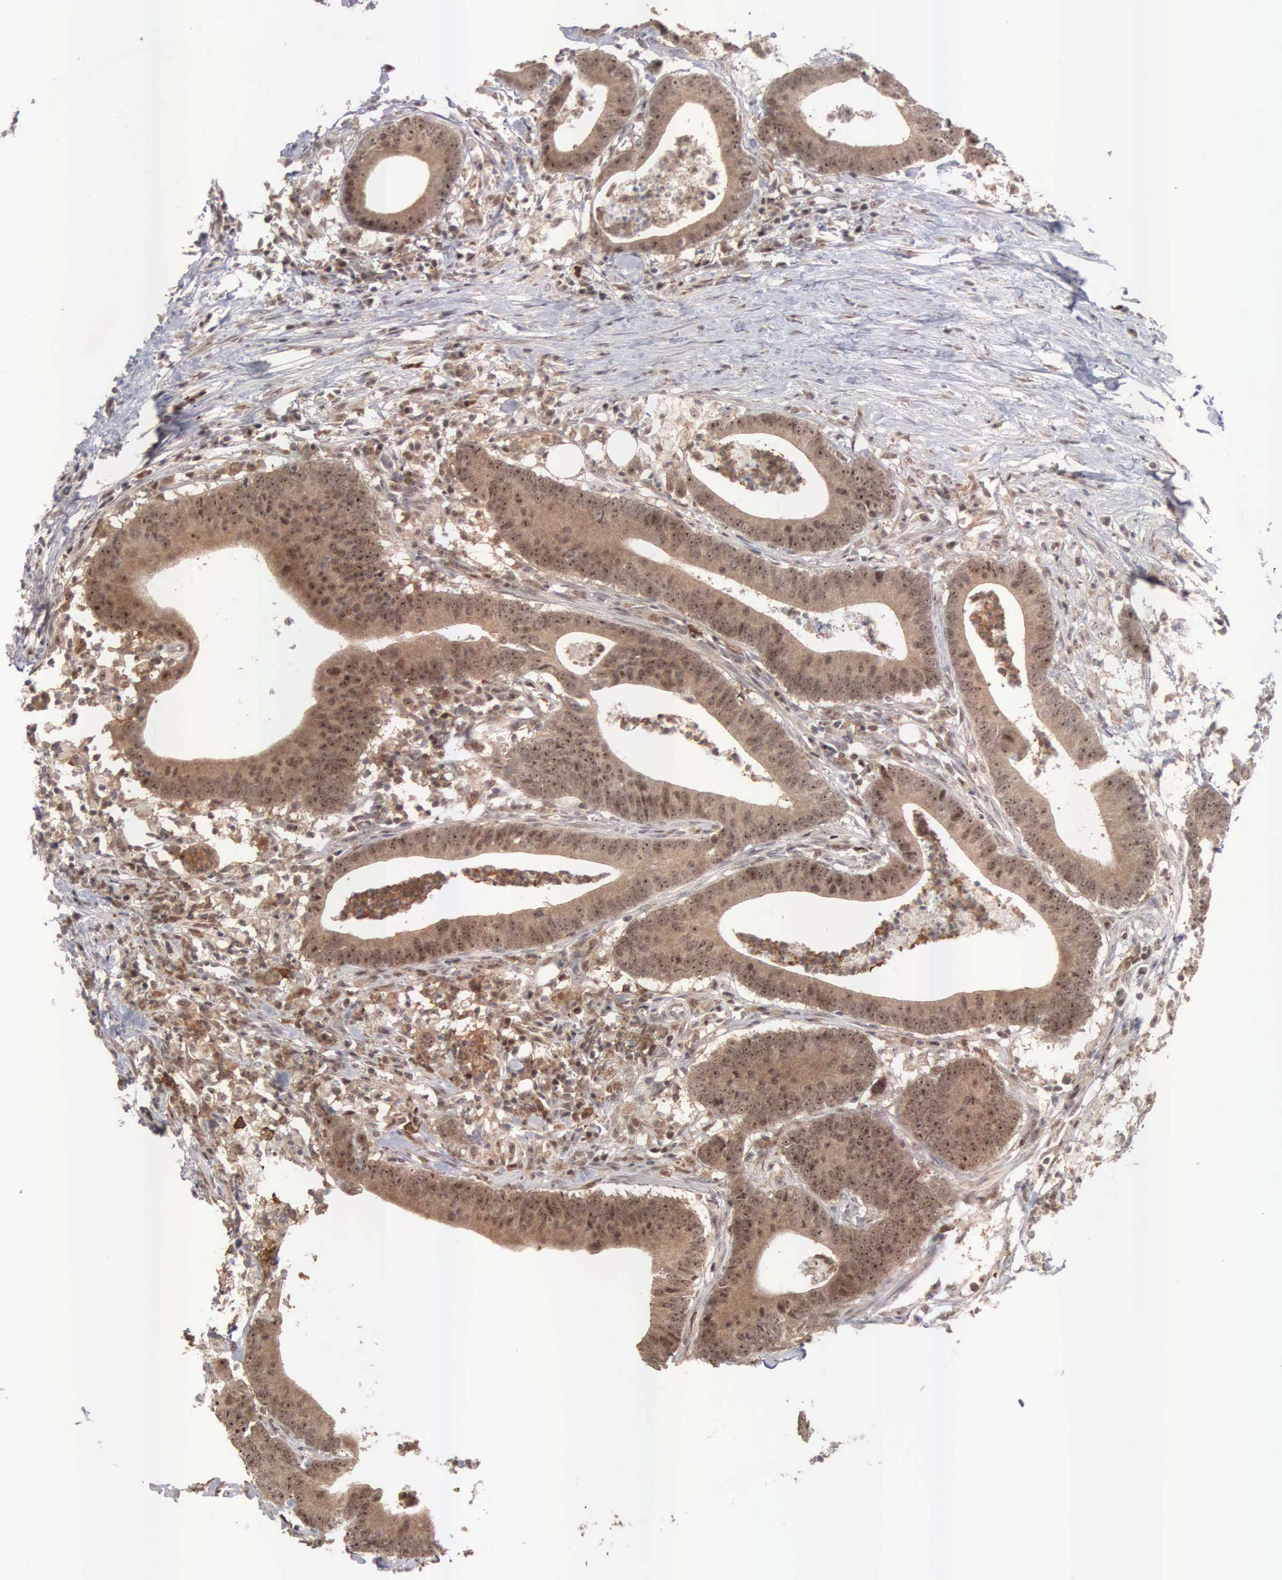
{"staining": {"intensity": "moderate", "quantity": ">75%", "location": "cytoplasmic/membranous"}, "tissue": "colorectal cancer", "cell_type": "Tumor cells", "image_type": "cancer", "snomed": [{"axis": "morphology", "description": "Adenocarcinoma, NOS"}, {"axis": "topography", "description": "Colon"}], "caption": "An image of human colorectal cancer (adenocarcinoma) stained for a protein displays moderate cytoplasmic/membranous brown staining in tumor cells.", "gene": "ACOT4", "patient": {"sex": "male", "age": 55}}